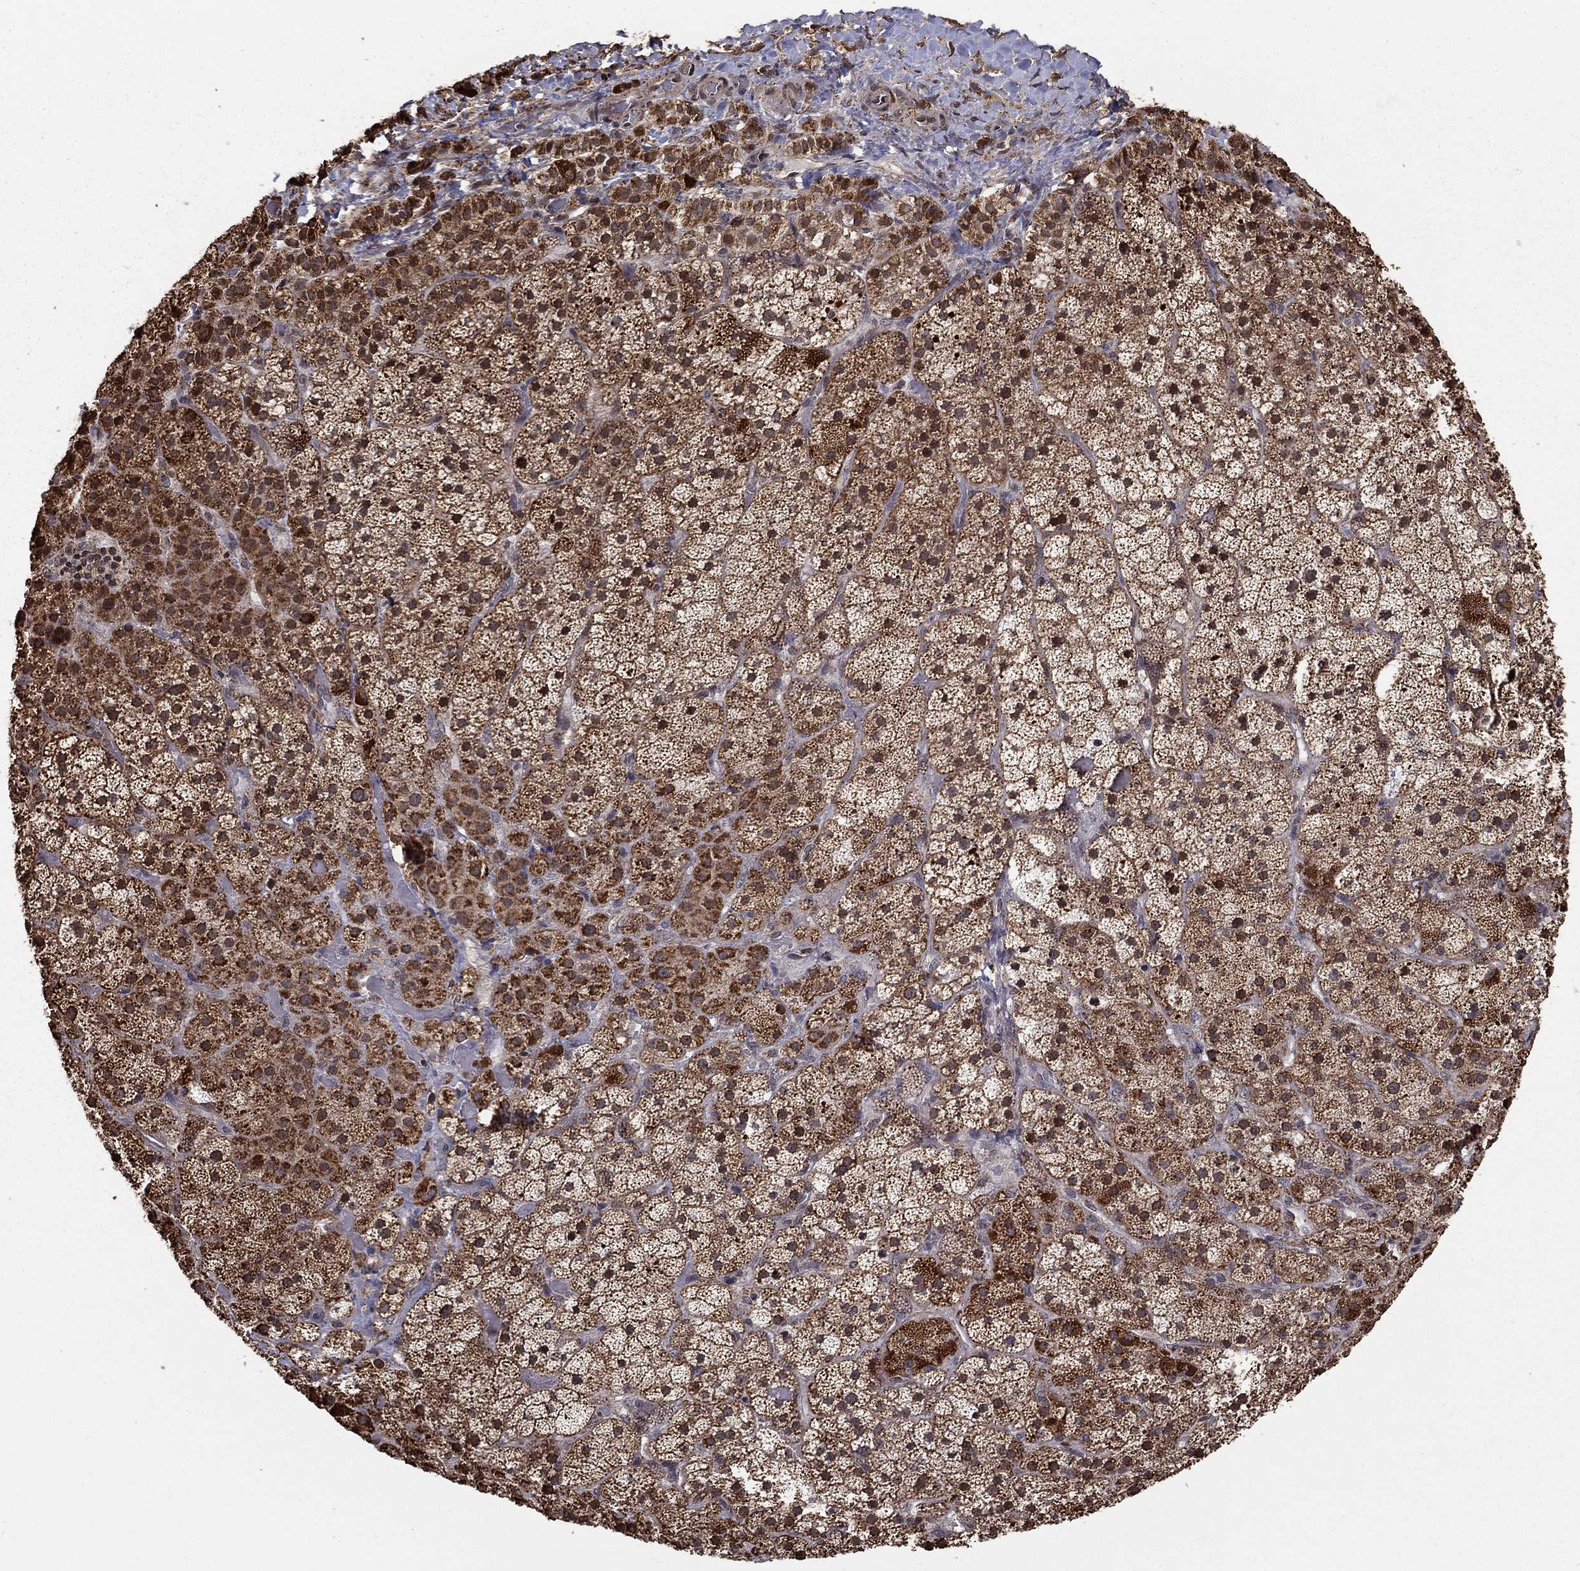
{"staining": {"intensity": "strong", "quantity": ">75%", "location": "cytoplasmic/membranous"}, "tissue": "adrenal gland", "cell_type": "Glandular cells", "image_type": "normal", "snomed": [{"axis": "morphology", "description": "Normal tissue, NOS"}, {"axis": "topography", "description": "Adrenal gland"}], "caption": "Glandular cells exhibit high levels of strong cytoplasmic/membranous expression in approximately >75% of cells in unremarkable adrenal gland. The staining was performed using DAB, with brown indicating positive protein expression. Nuclei are stained blue with hematoxylin.", "gene": "ACOT13", "patient": {"sex": "male", "age": 57}}